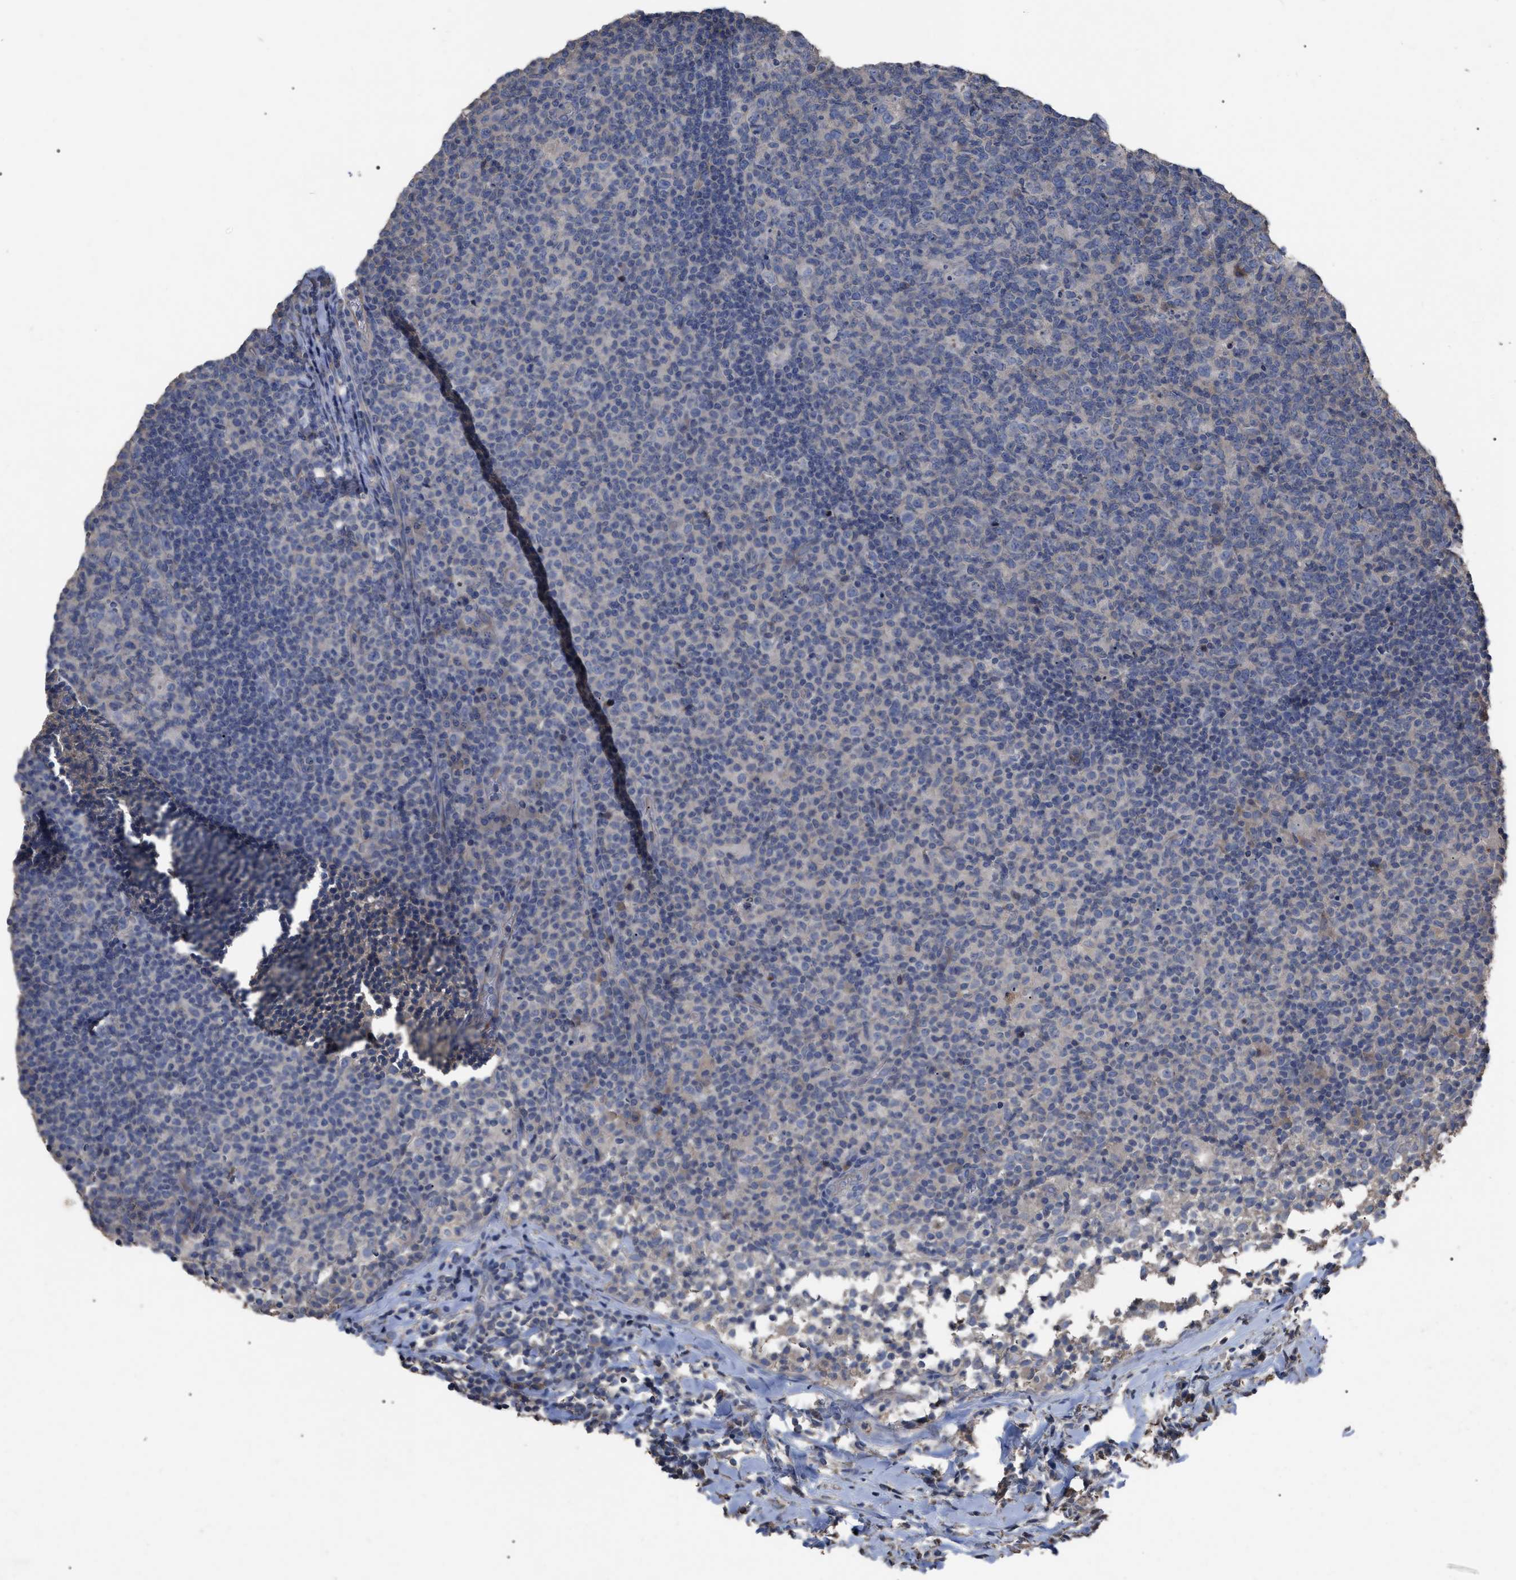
{"staining": {"intensity": "weak", "quantity": "<25%", "location": "cytoplasmic/membranous"}, "tissue": "lymph node", "cell_type": "Germinal center cells", "image_type": "normal", "snomed": [{"axis": "morphology", "description": "Normal tissue, NOS"}, {"axis": "morphology", "description": "Inflammation, NOS"}, {"axis": "topography", "description": "Lymph node"}], "caption": "The histopathology image reveals no staining of germinal center cells in benign lymph node. The staining is performed using DAB (3,3'-diaminobenzidine) brown chromogen with nuclei counter-stained in using hematoxylin.", "gene": "BTN2A1", "patient": {"sex": "male", "age": 55}}